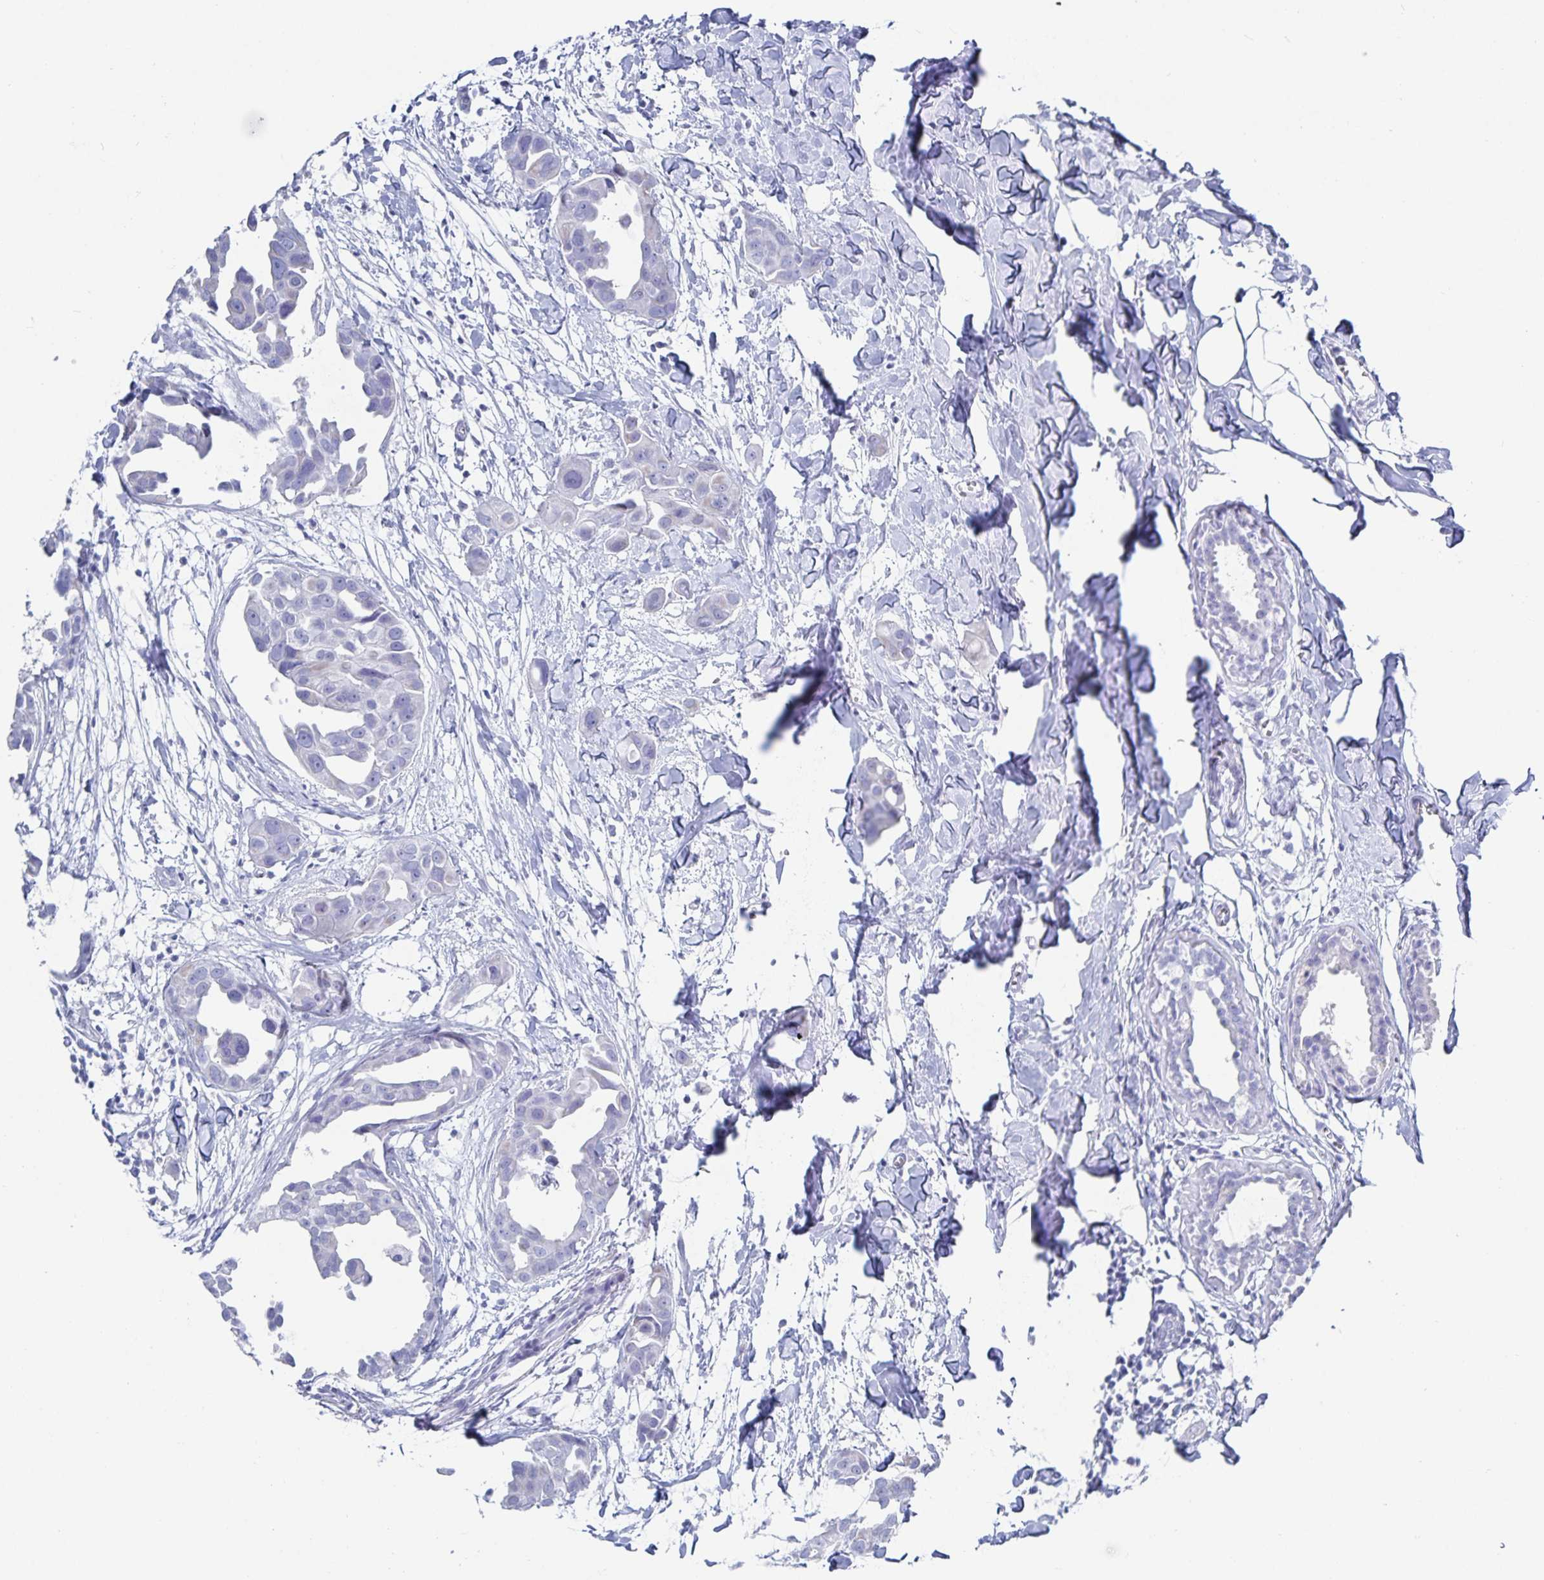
{"staining": {"intensity": "negative", "quantity": "none", "location": "none"}, "tissue": "breast cancer", "cell_type": "Tumor cells", "image_type": "cancer", "snomed": [{"axis": "morphology", "description": "Duct carcinoma"}, {"axis": "topography", "description": "Breast"}], "caption": "Tumor cells are negative for brown protein staining in breast cancer.", "gene": "C19orf73", "patient": {"sex": "female", "age": 38}}